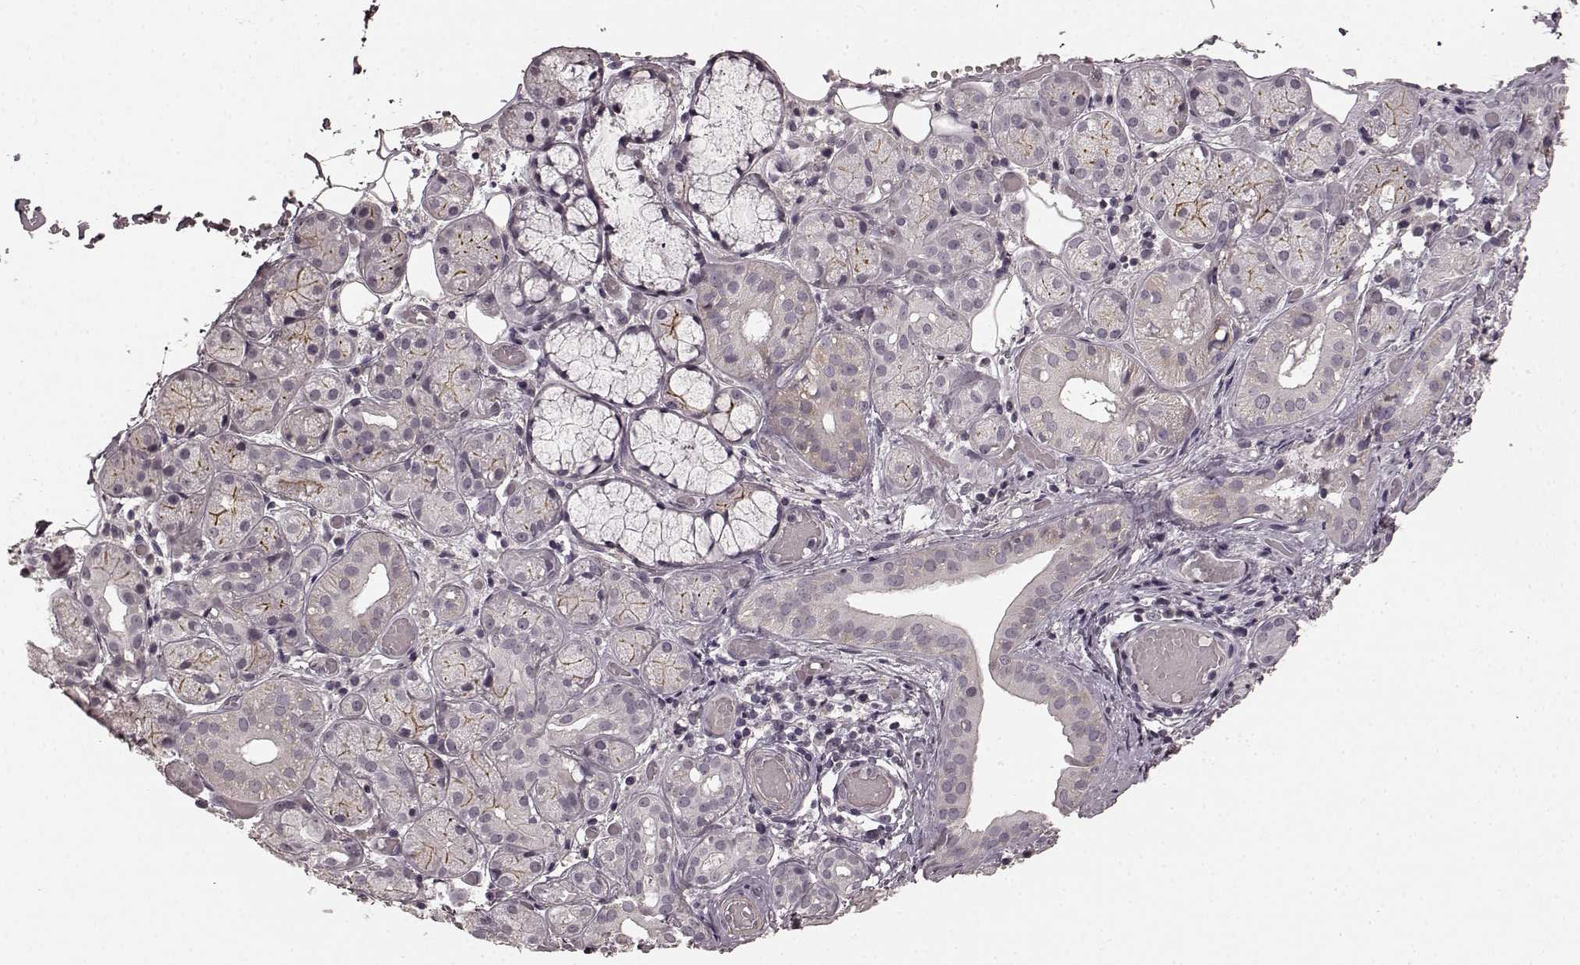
{"staining": {"intensity": "negative", "quantity": "none", "location": "none"}, "tissue": "salivary gland", "cell_type": "Glandular cells", "image_type": "normal", "snomed": [{"axis": "morphology", "description": "Normal tissue, NOS"}, {"axis": "topography", "description": "Salivary gland"}, {"axis": "topography", "description": "Peripheral nerve tissue"}], "caption": "Immunohistochemistry (IHC) of unremarkable human salivary gland reveals no staining in glandular cells.", "gene": "PRKCE", "patient": {"sex": "male", "age": 71}}